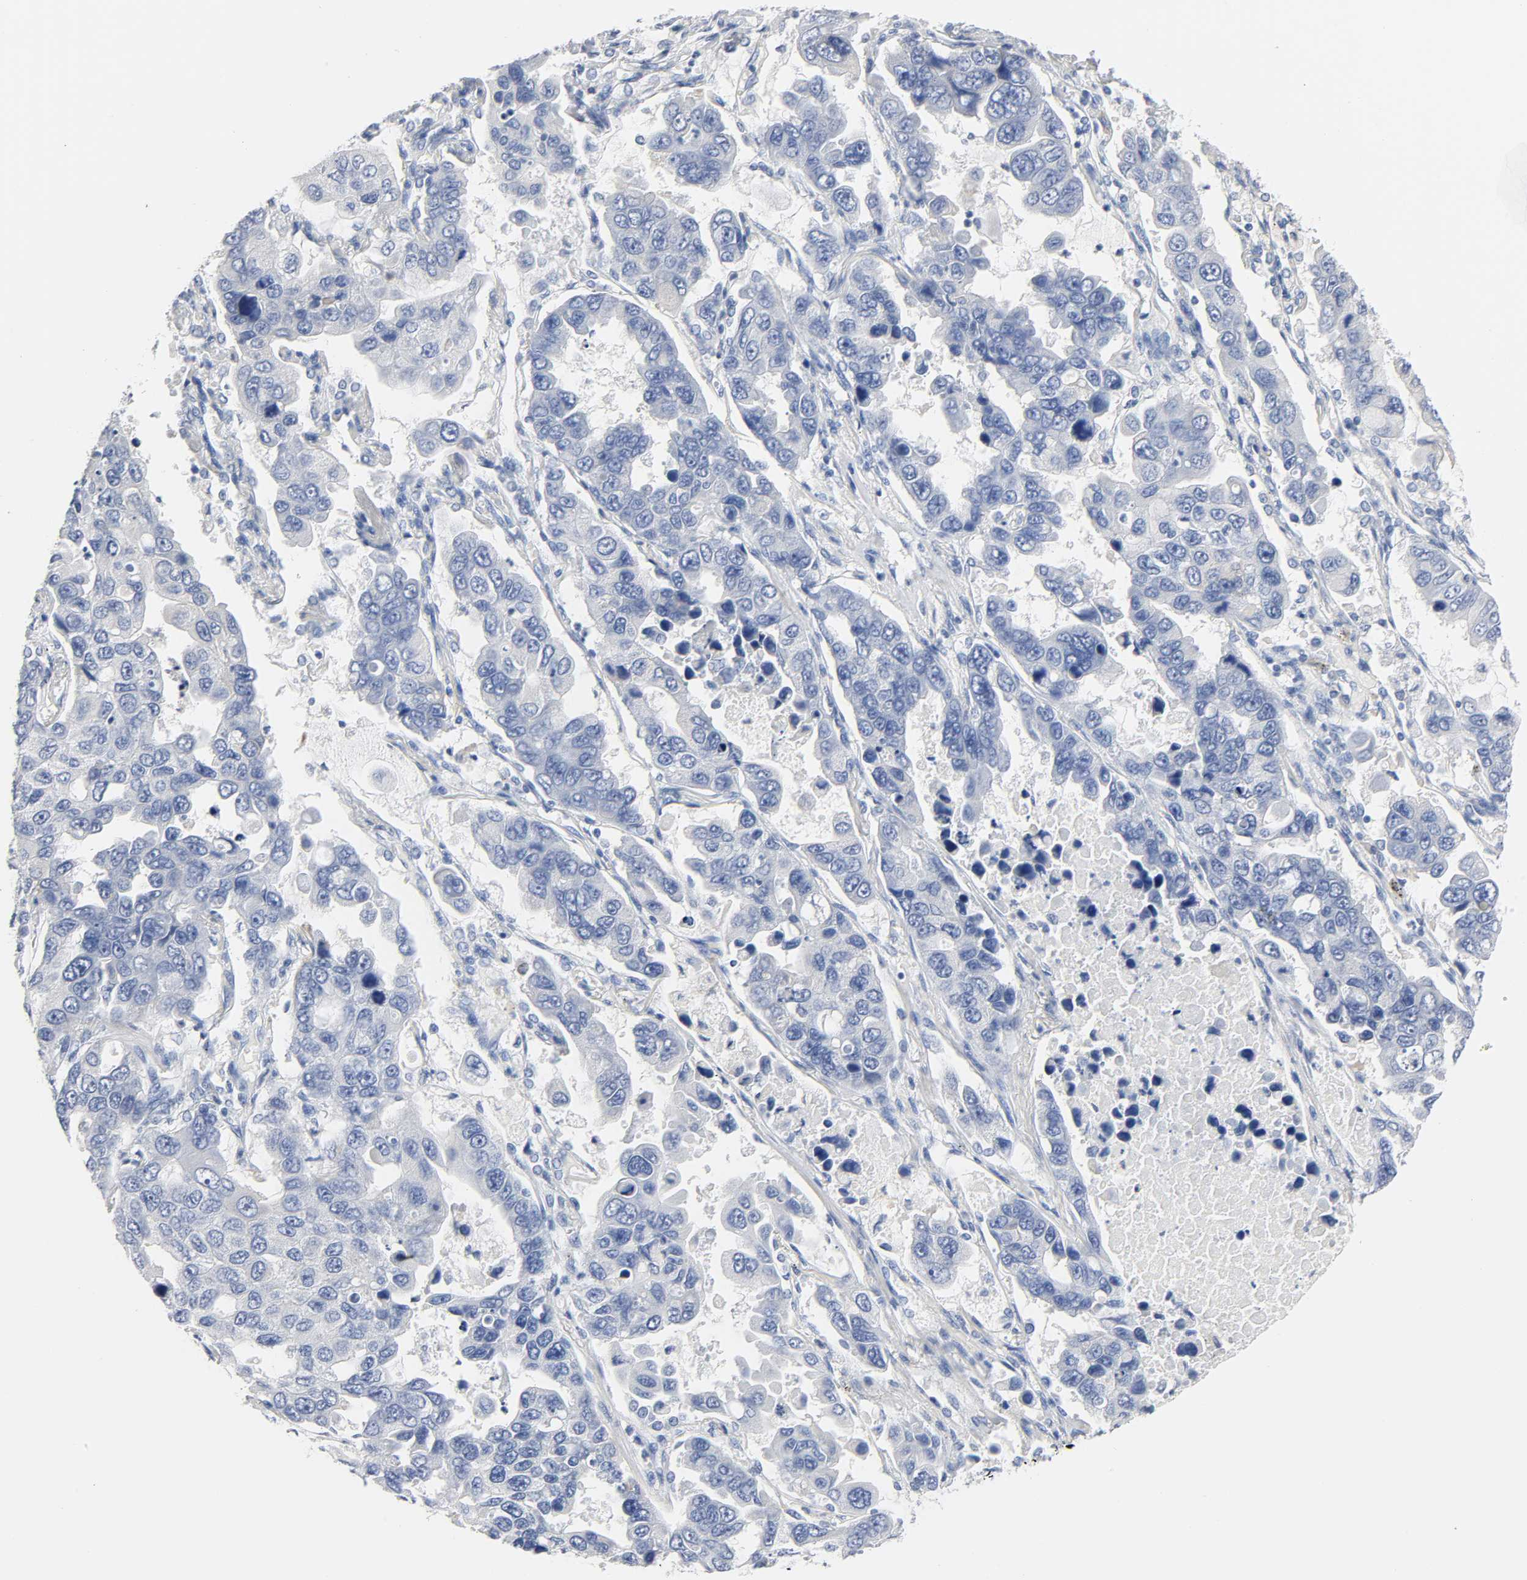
{"staining": {"intensity": "negative", "quantity": "none", "location": "none"}, "tissue": "lung cancer", "cell_type": "Tumor cells", "image_type": "cancer", "snomed": [{"axis": "morphology", "description": "Adenocarcinoma, NOS"}, {"axis": "topography", "description": "Lung"}], "caption": "IHC of human lung cancer (adenocarcinoma) demonstrates no staining in tumor cells.", "gene": "ACP3", "patient": {"sex": "male", "age": 64}}